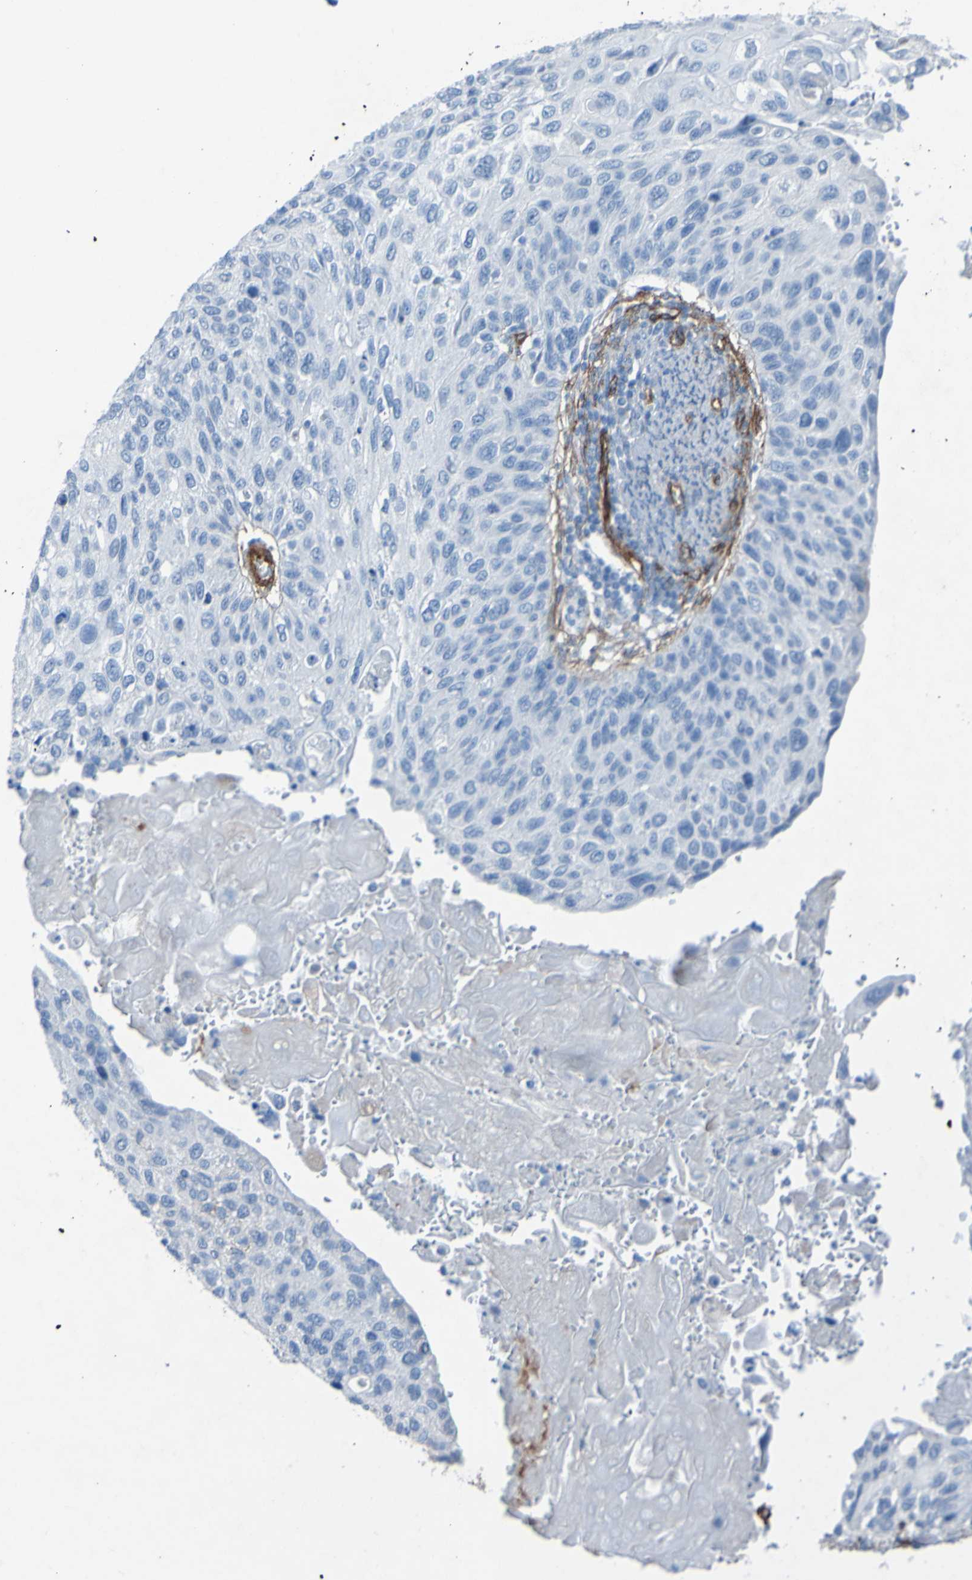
{"staining": {"intensity": "negative", "quantity": "none", "location": "none"}, "tissue": "cervical cancer", "cell_type": "Tumor cells", "image_type": "cancer", "snomed": [{"axis": "morphology", "description": "Squamous cell carcinoma, NOS"}, {"axis": "topography", "description": "Cervix"}], "caption": "Micrograph shows no significant protein staining in tumor cells of cervical cancer.", "gene": "COL4A2", "patient": {"sex": "female", "age": 70}}